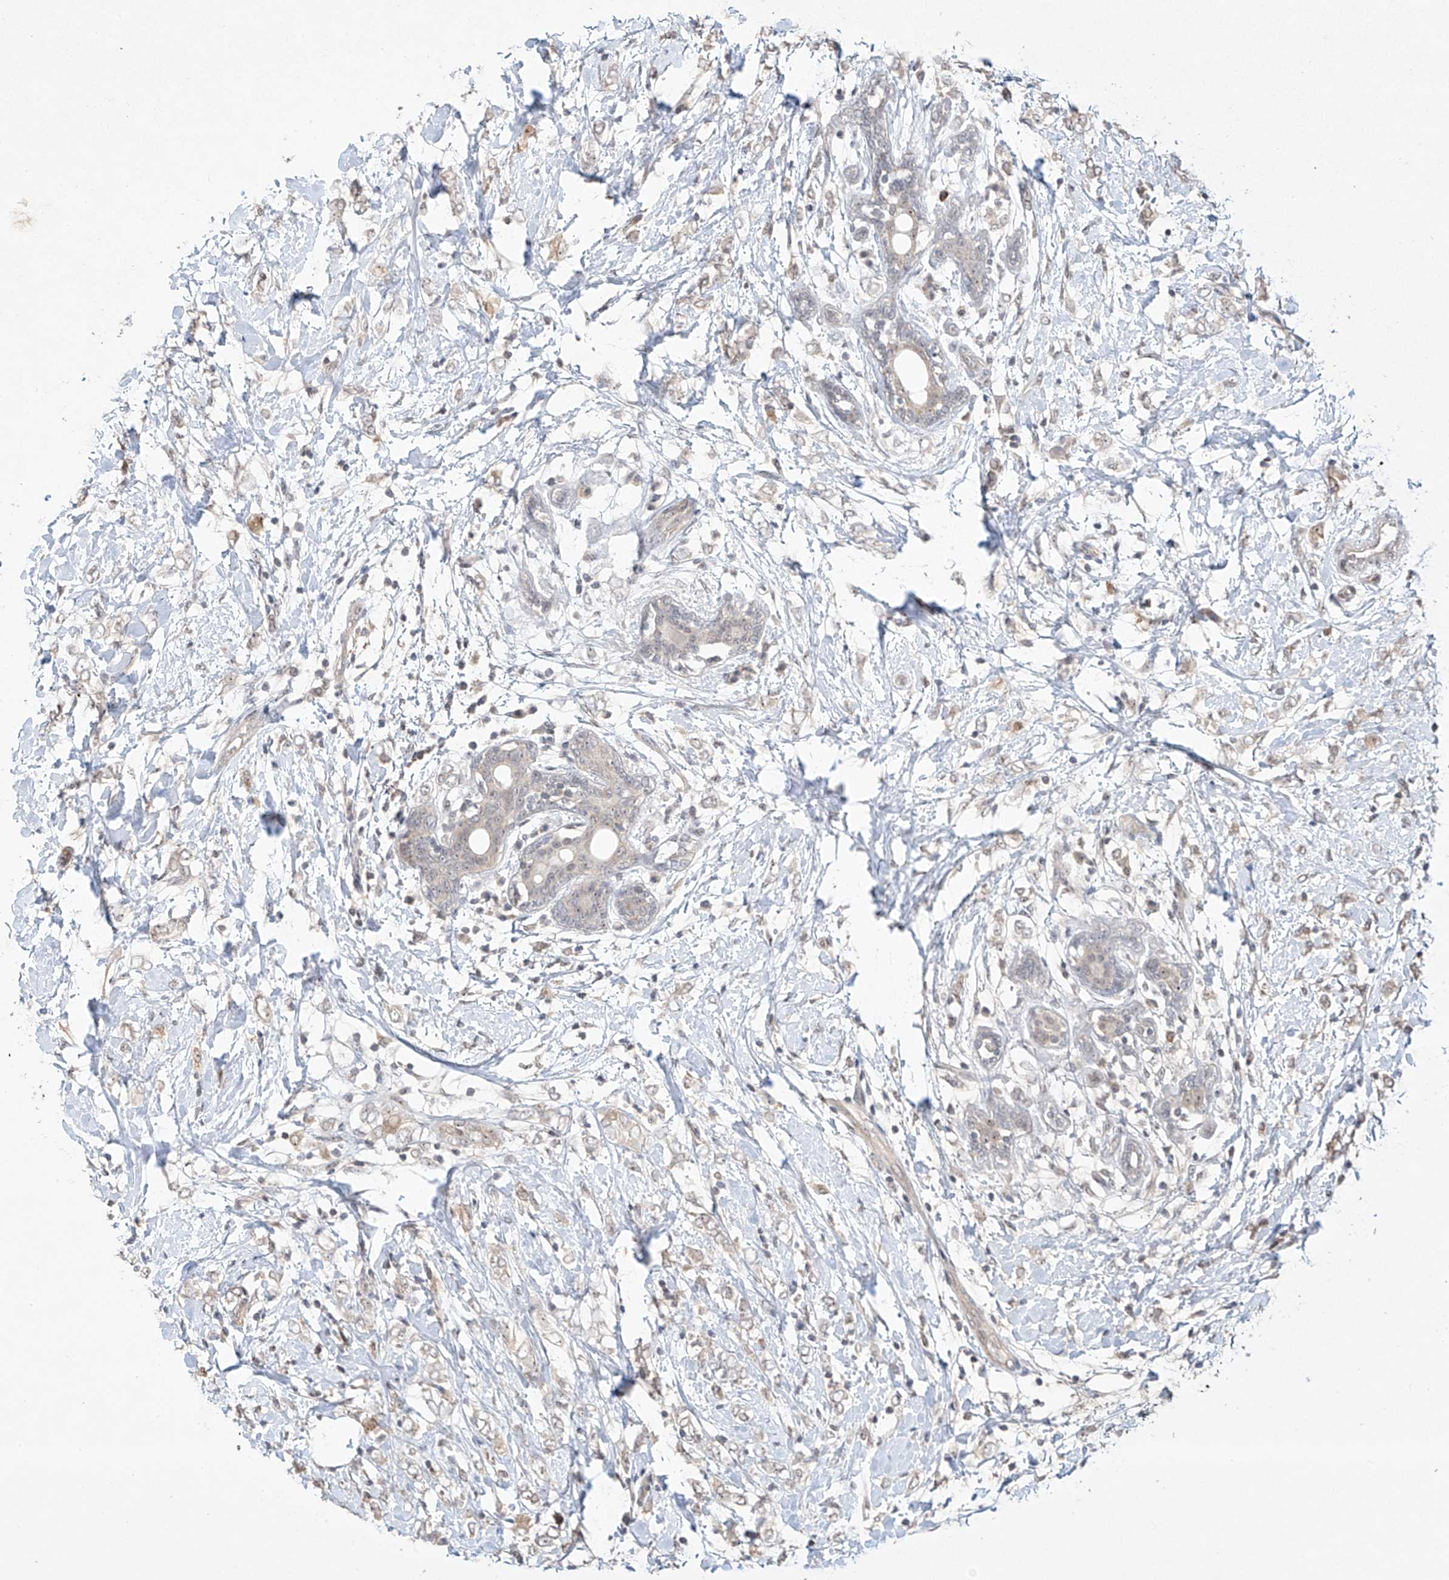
{"staining": {"intensity": "negative", "quantity": "none", "location": "none"}, "tissue": "breast cancer", "cell_type": "Tumor cells", "image_type": "cancer", "snomed": [{"axis": "morphology", "description": "Normal tissue, NOS"}, {"axis": "morphology", "description": "Lobular carcinoma"}, {"axis": "topography", "description": "Breast"}], "caption": "A high-resolution photomicrograph shows IHC staining of breast lobular carcinoma, which demonstrates no significant staining in tumor cells.", "gene": "TASP1", "patient": {"sex": "female", "age": 47}}